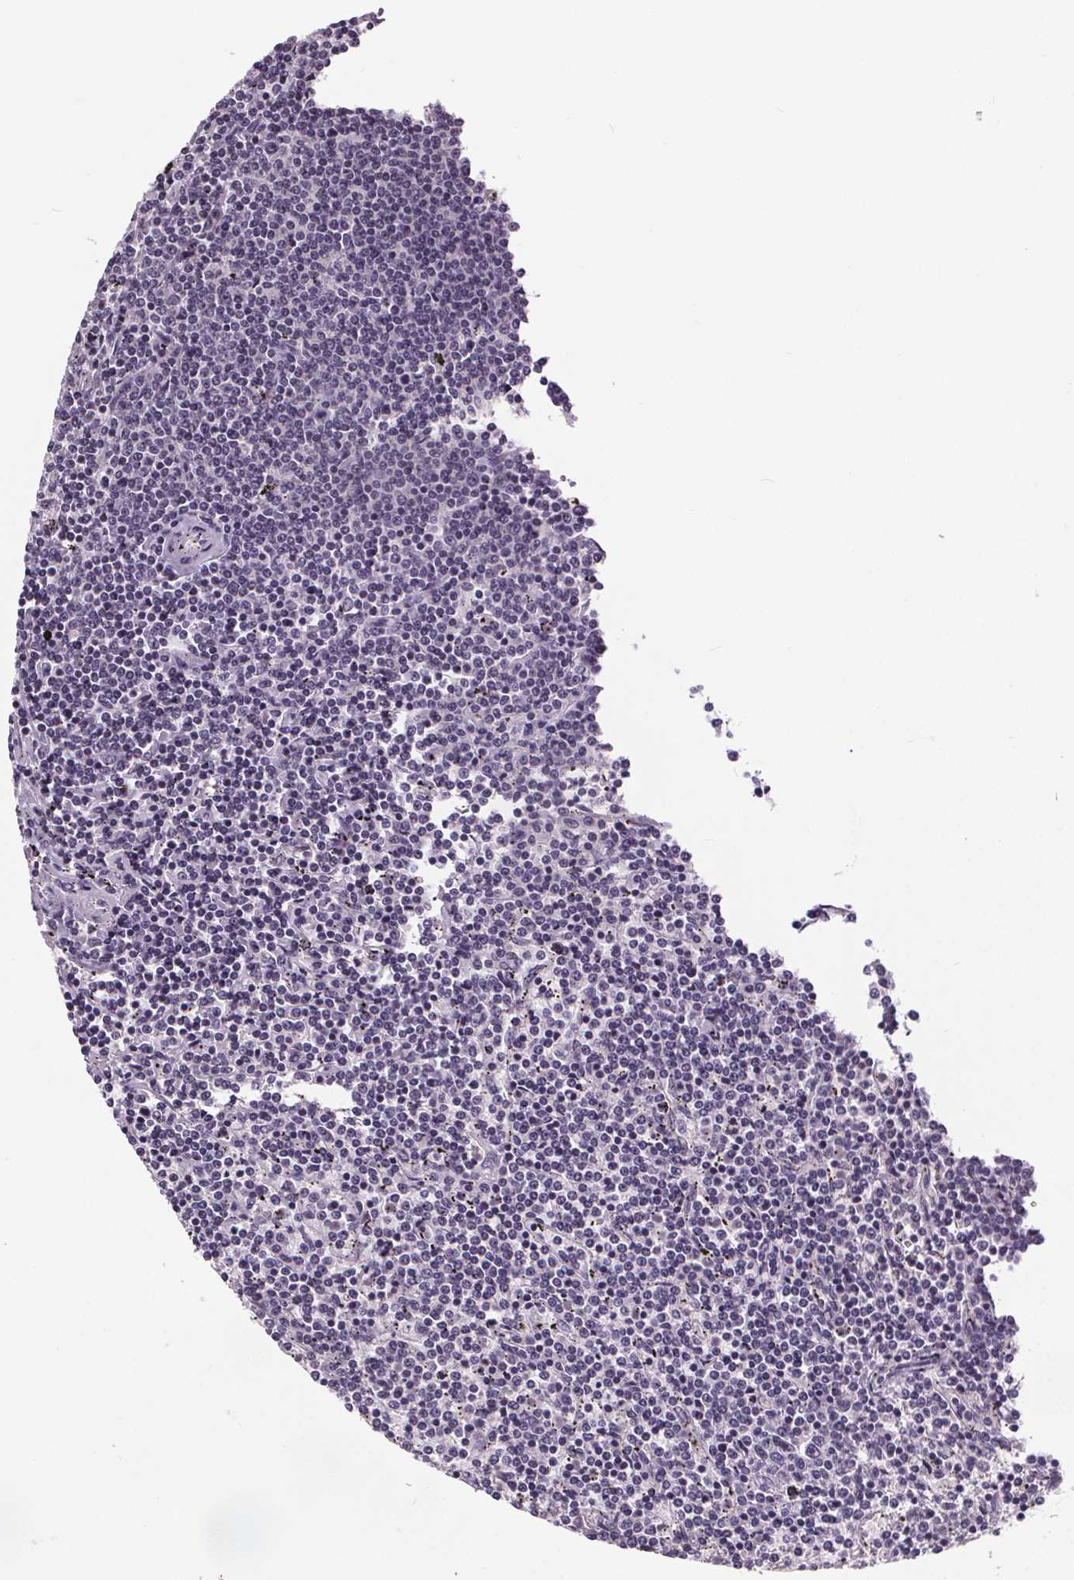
{"staining": {"intensity": "negative", "quantity": "none", "location": "none"}, "tissue": "lymphoma", "cell_type": "Tumor cells", "image_type": "cancer", "snomed": [{"axis": "morphology", "description": "Malignant lymphoma, non-Hodgkin's type, Low grade"}, {"axis": "topography", "description": "Spleen"}], "caption": "Immunohistochemistry of human malignant lymphoma, non-Hodgkin's type (low-grade) shows no positivity in tumor cells.", "gene": "NKX6-1", "patient": {"sex": "female", "age": 50}}